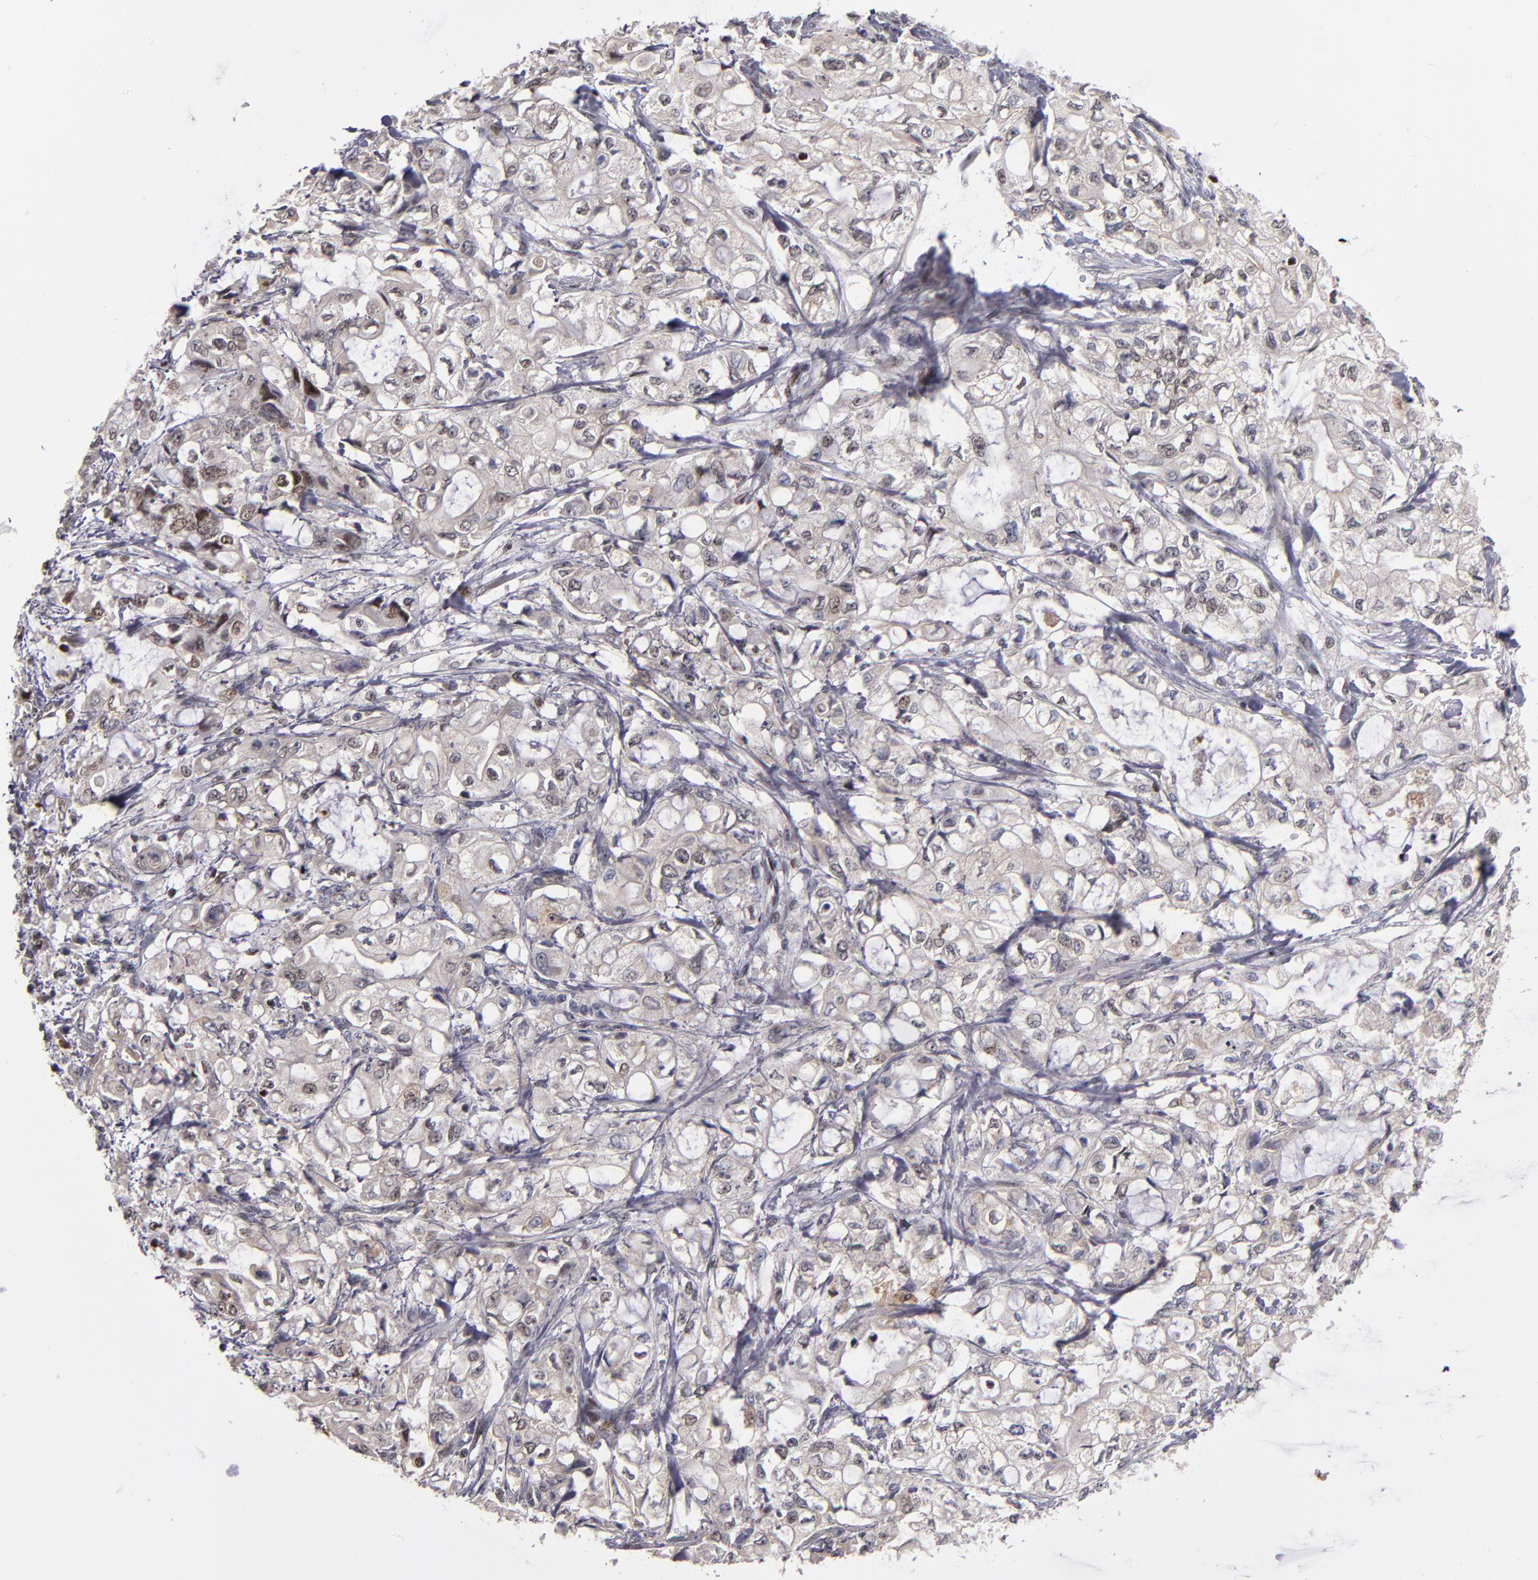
{"staining": {"intensity": "weak", "quantity": "<25%", "location": "nuclear"}, "tissue": "pancreatic cancer", "cell_type": "Tumor cells", "image_type": "cancer", "snomed": [{"axis": "morphology", "description": "Adenocarcinoma, NOS"}, {"axis": "topography", "description": "Pancreas"}], "caption": "IHC micrograph of human pancreatic cancer stained for a protein (brown), which displays no staining in tumor cells.", "gene": "KDM6A", "patient": {"sex": "male", "age": 79}}